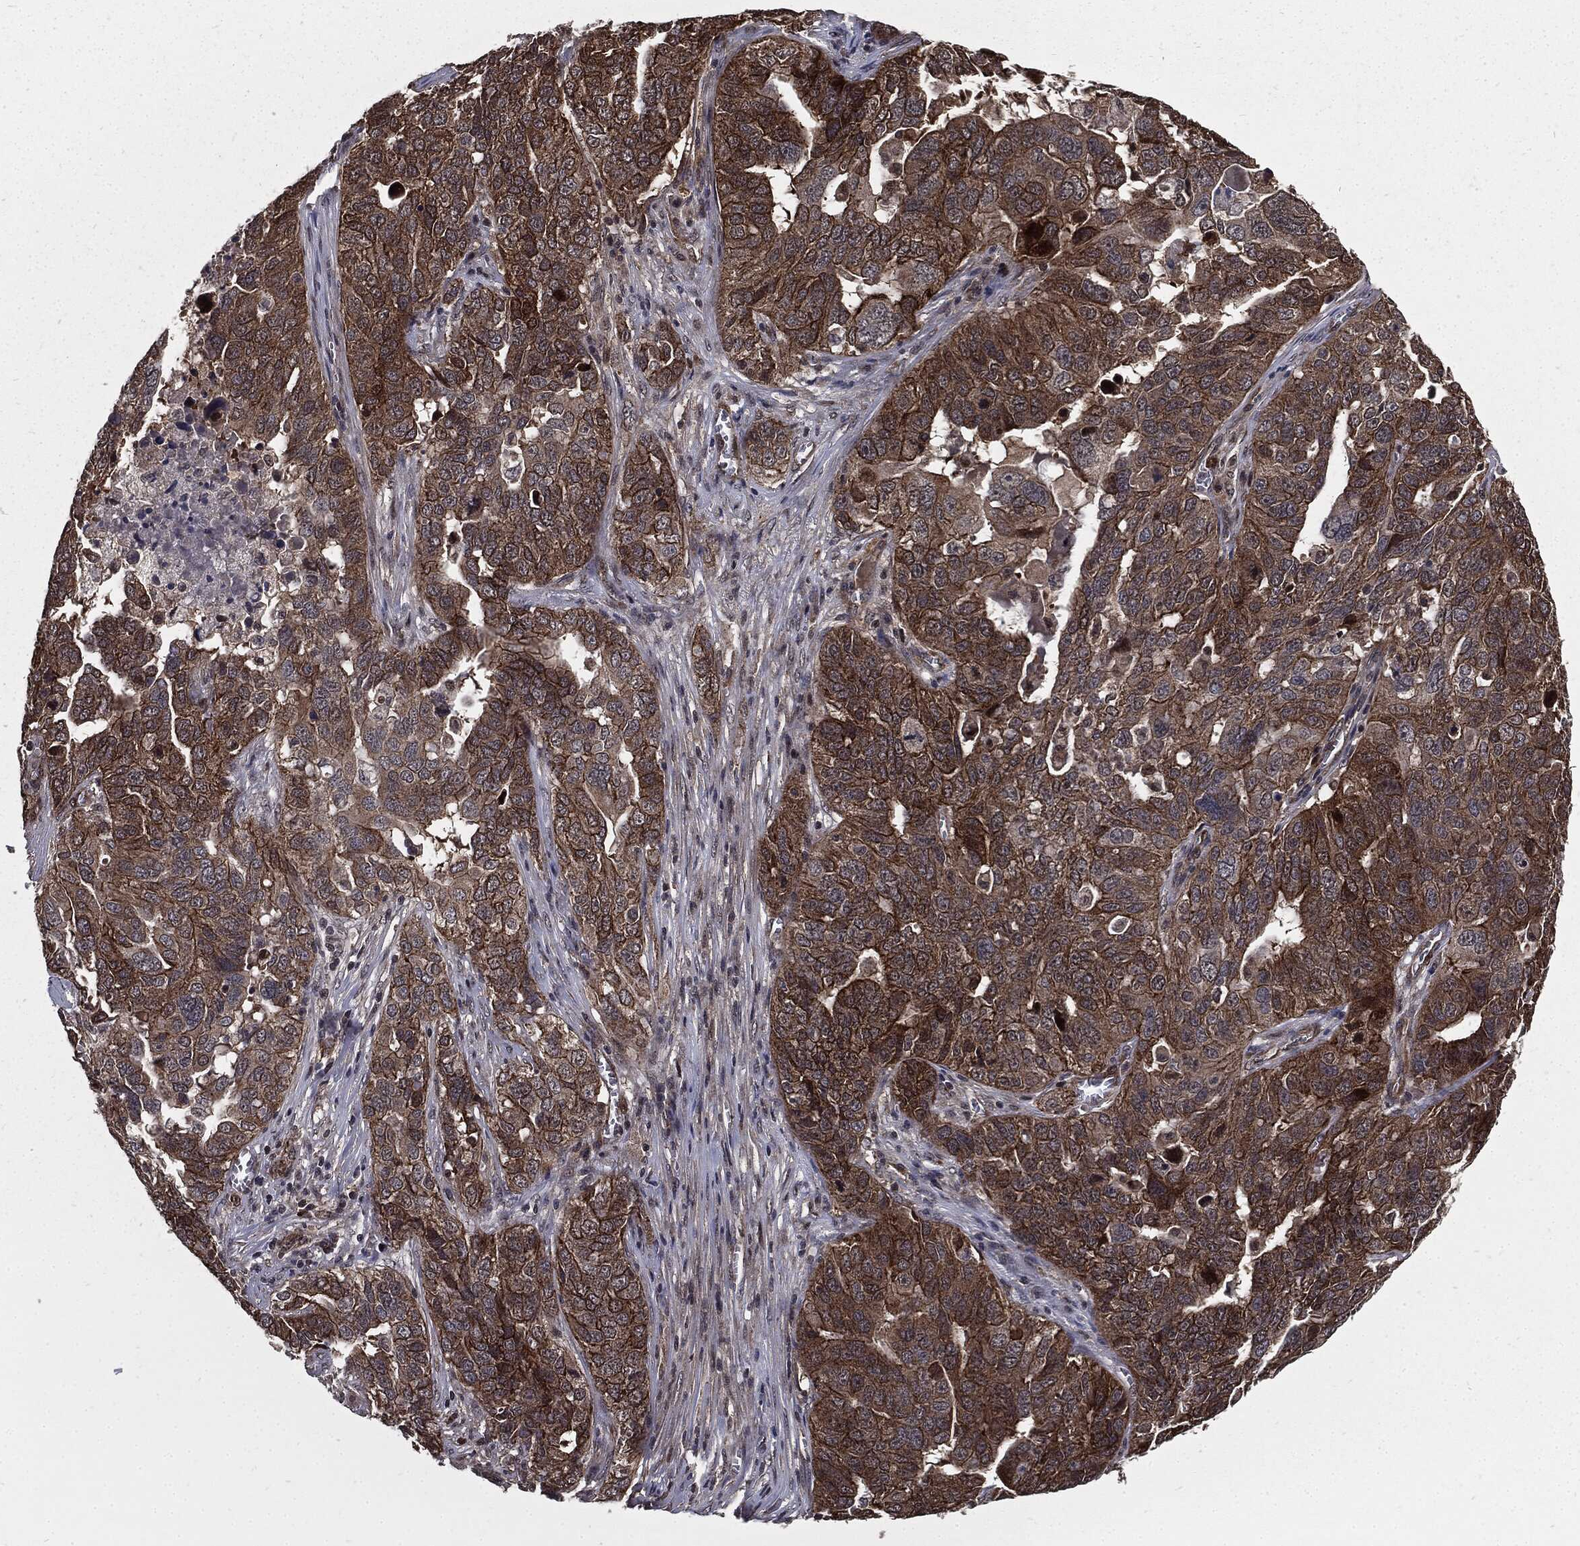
{"staining": {"intensity": "moderate", "quantity": ">75%", "location": "cytoplasmic/membranous"}, "tissue": "ovarian cancer", "cell_type": "Tumor cells", "image_type": "cancer", "snomed": [{"axis": "morphology", "description": "Carcinoma, endometroid"}, {"axis": "topography", "description": "Soft tissue"}, {"axis": "topography", "description": "Ovary"}], "caption": "Tumor cells demonstrate medium levels of moderate cytoplasmic/membranous expression in approximately >75% of cells in human ovarian cancer.", "gene": "PTPA", "patient": {"sex": "female", "age": 52}}